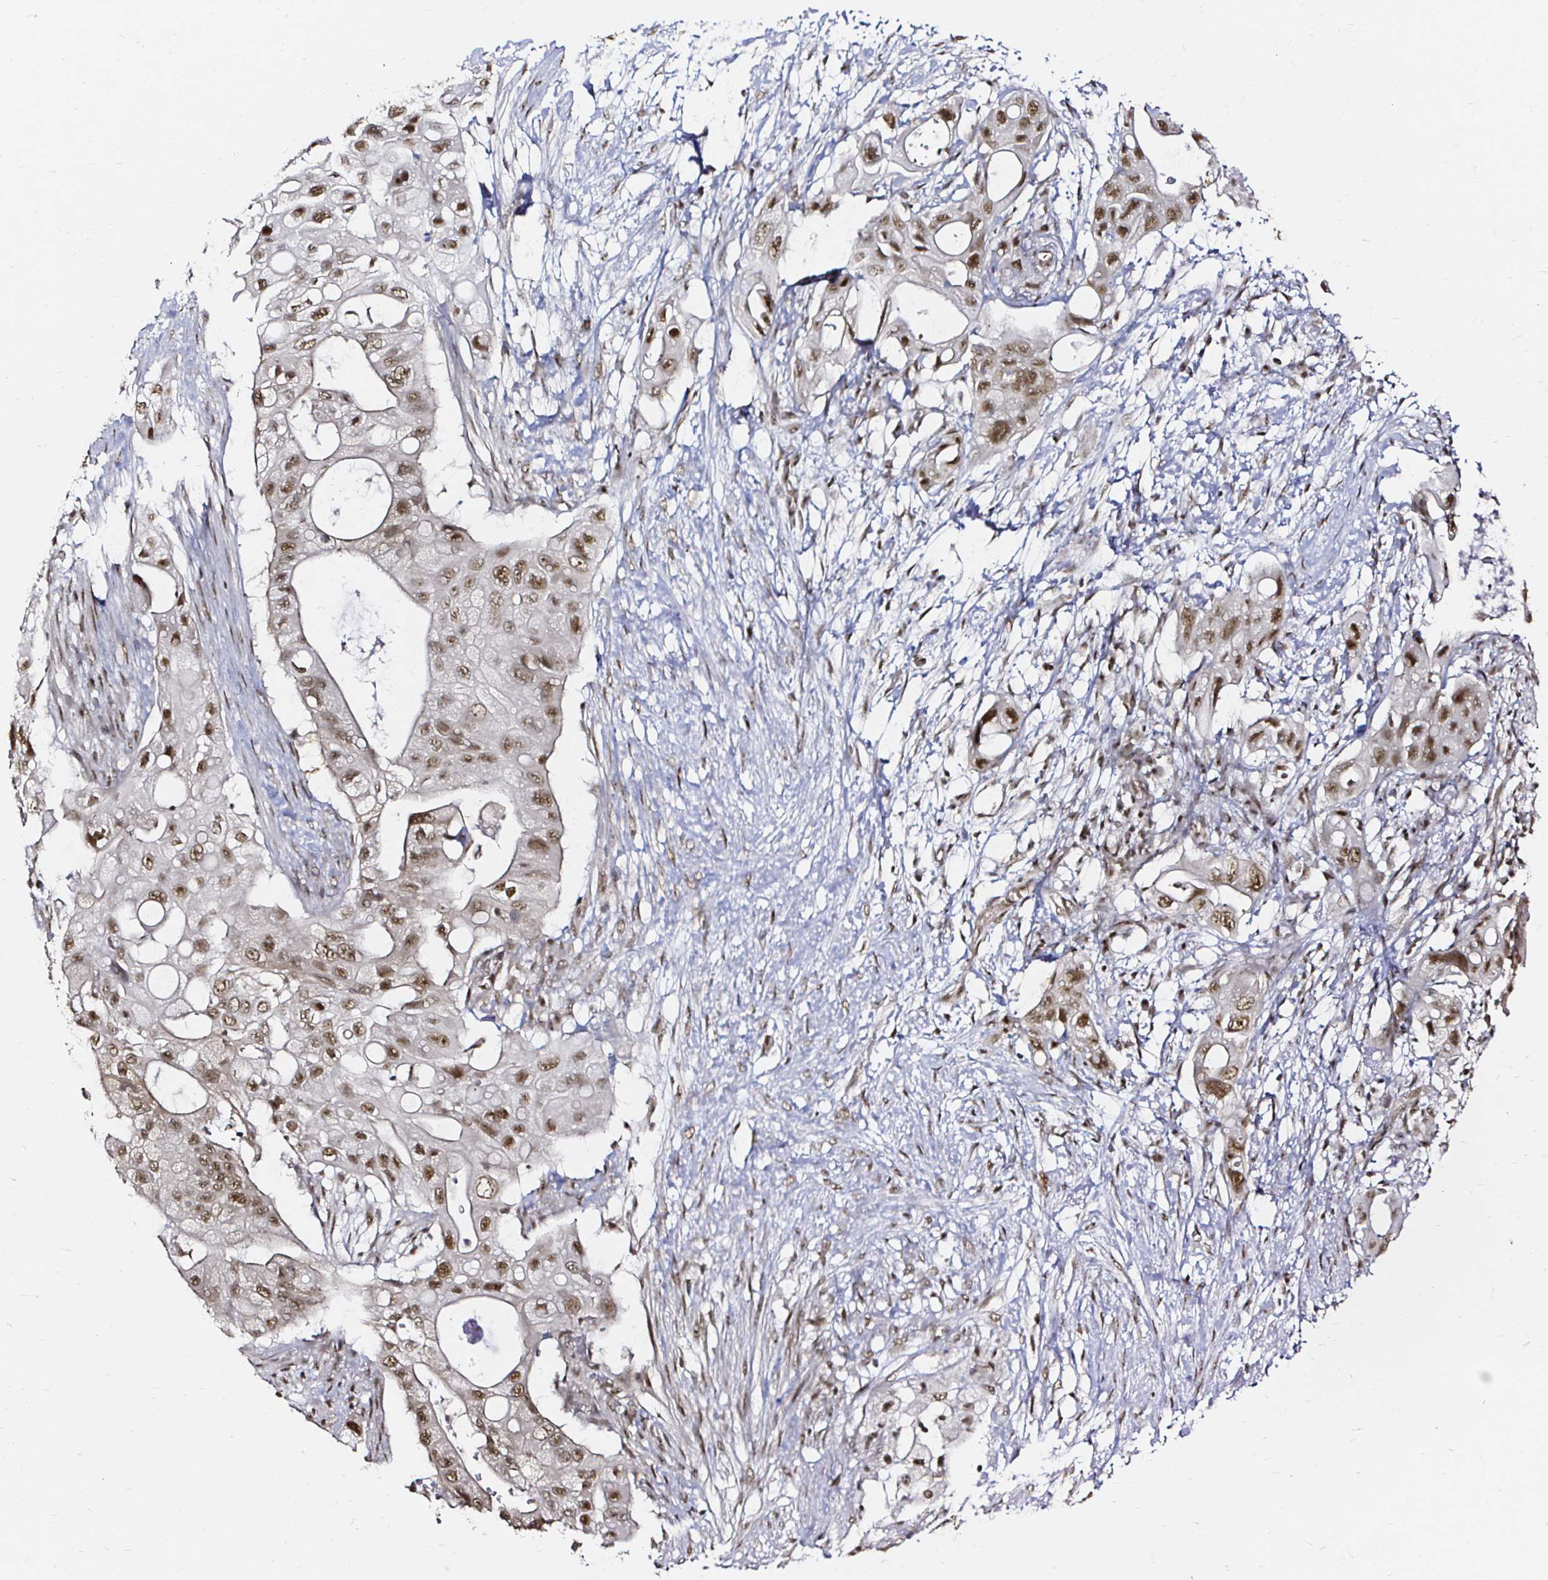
{"staining": {"intensity": "moderate", "quantity": ">75%", "location": "nuclear"}, "tissue": "pancreatic cancer", "cell_type": "Tumor cells", "image_type": "cancer", "snomed": [{"axis": "morphology", "description": "Adenocarcinoma, NOS"}, {"axis": "topography", "description": "Pancreas"}], "caption": "High-power microscopy captured an IHC micrograph of pancreatic adenocarcinoma, revealing moderate nuclear positivity in about >75% of tumor cells.", "gene": "SNRPC", "patient": {"sex": "female", "age": 72}}